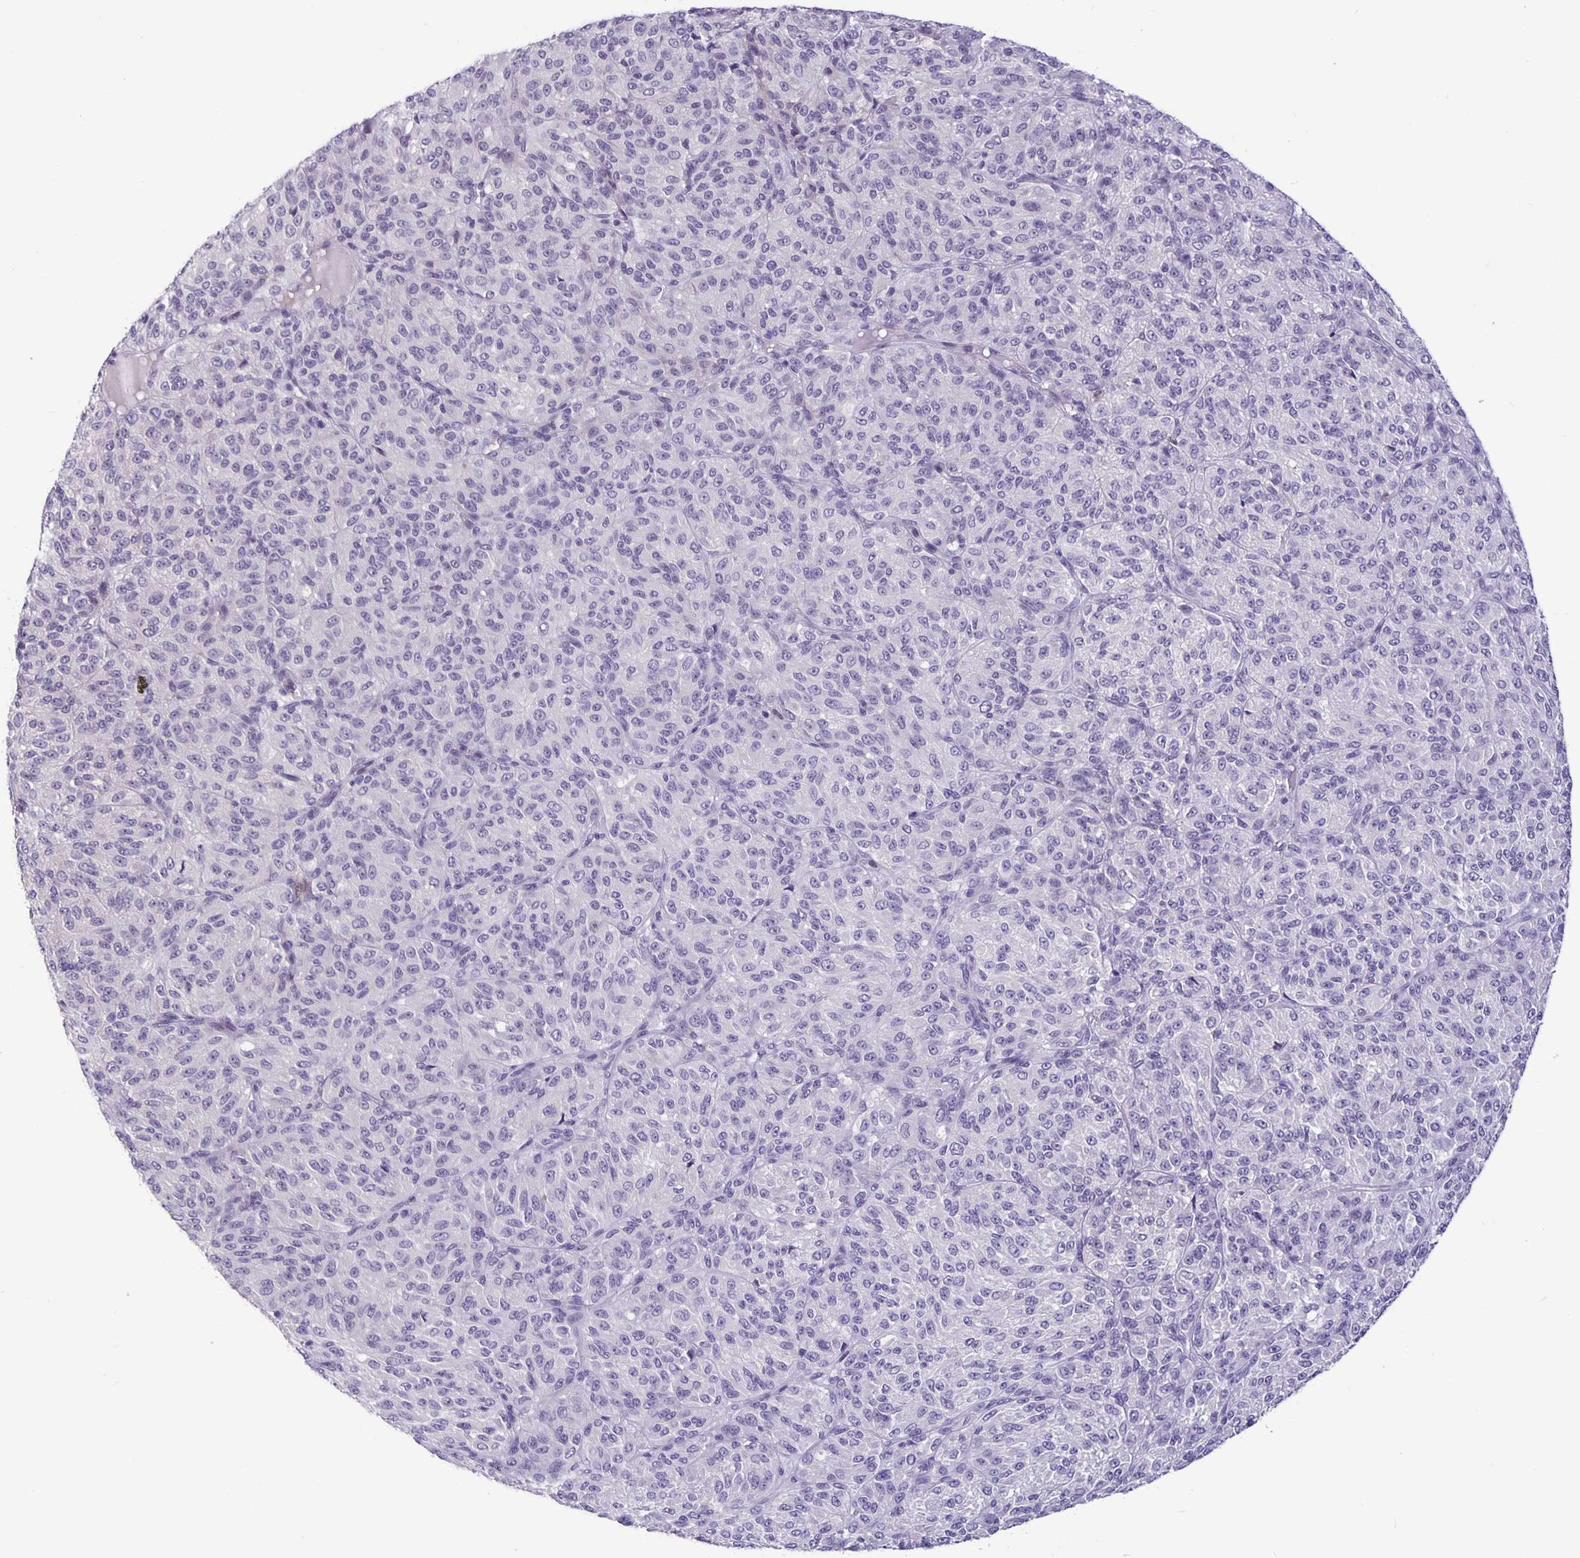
{"staining": {"intensity": "negative", "quantity": "none", "location": "none"}, "tissue": "melanoma", "cell_type": "Tumor cells", "image_type": "cancer", "snomed": [{"axis": "morphology", "description": "Malignant melanoma, Metastatic site"}, {"axis": "topography", "description": "Brain"}], "caption": "High power microscopy photomicrograph of an immunohistochemistry photomicrograph of malignant melanoma (metastatic site), revealing no significant expression in tumor cells.", "gene": "FOSL2", "patient": {"sex": "female", "age": 56}}